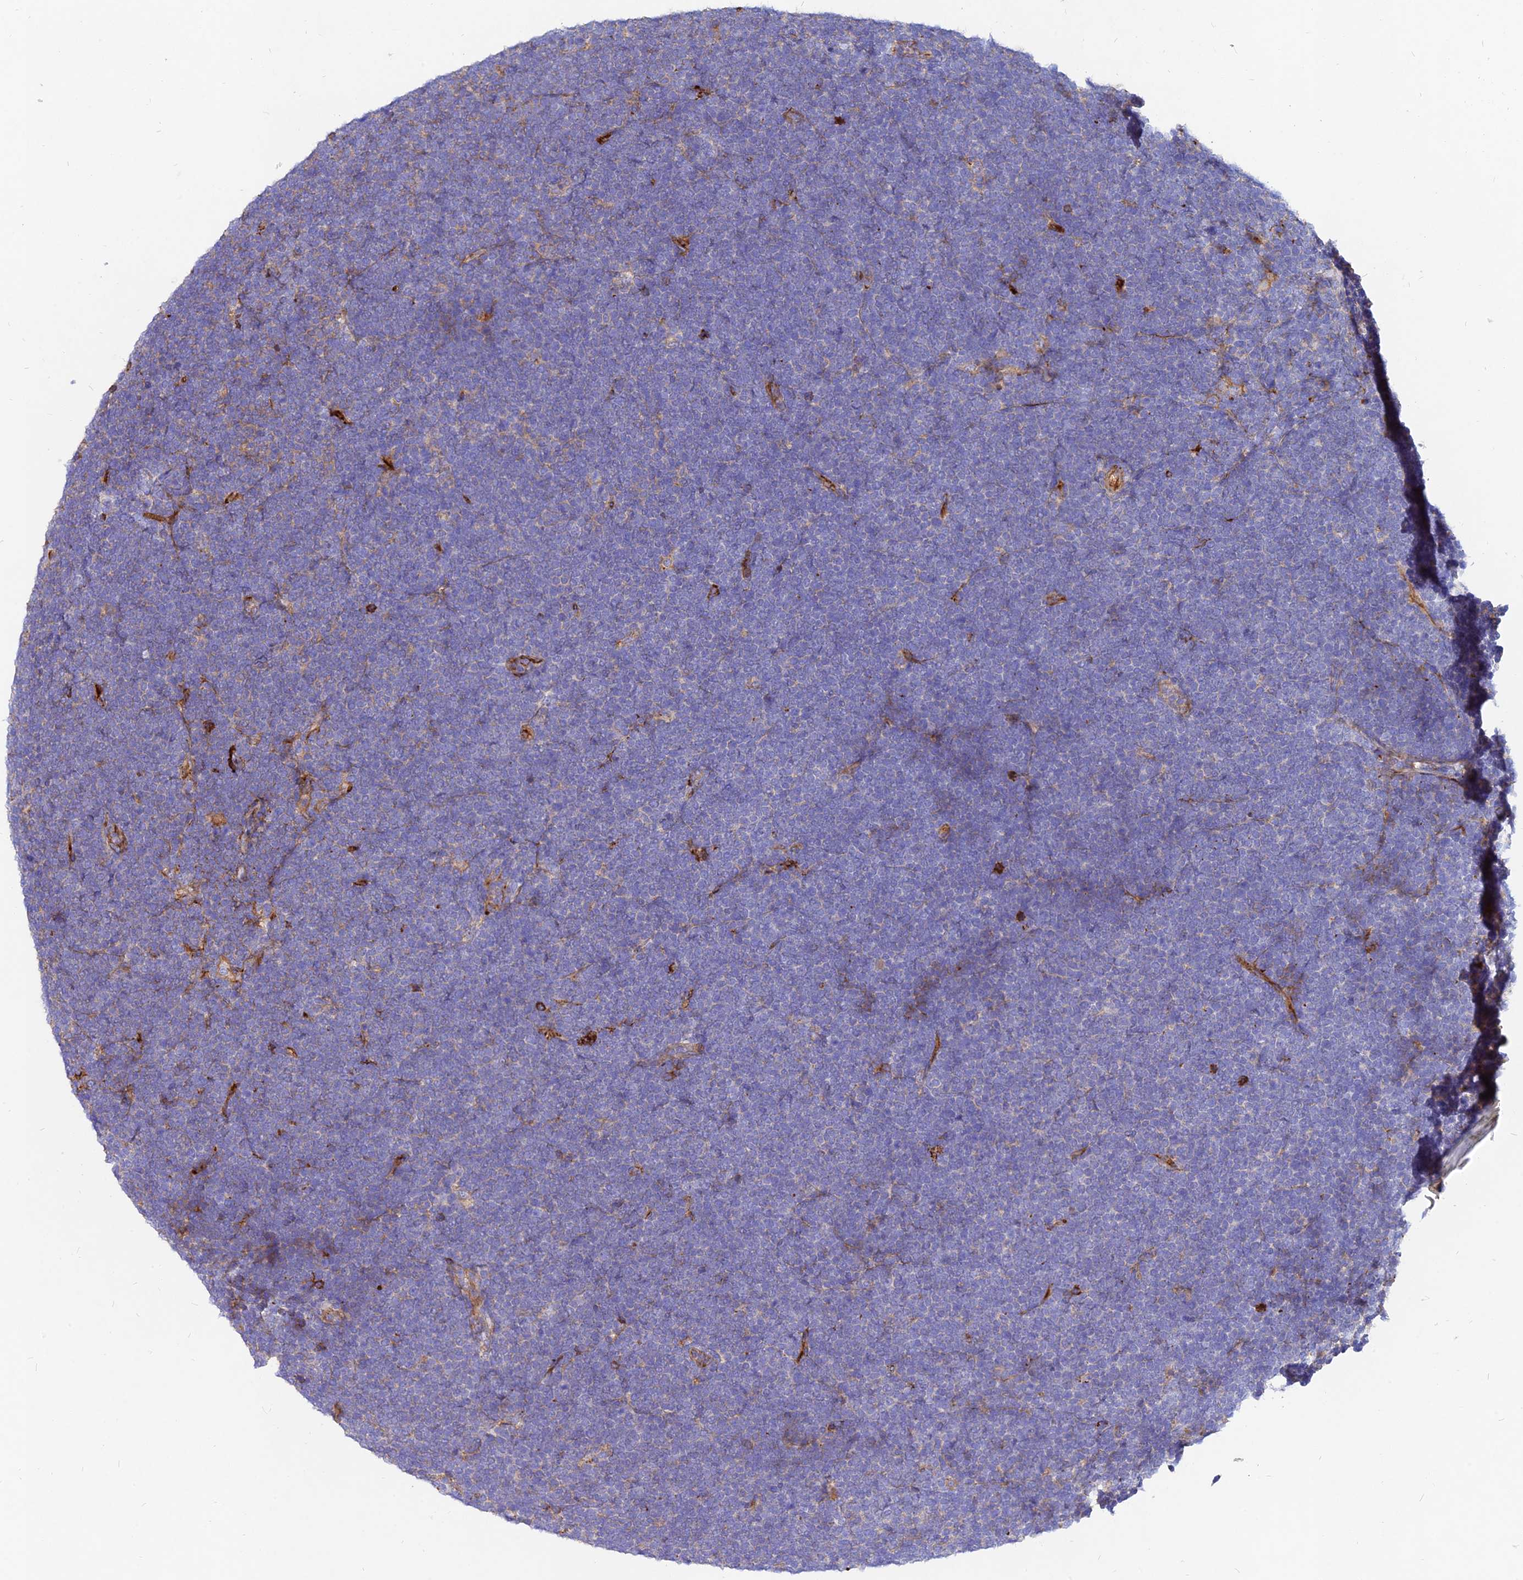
{"staining": {"intensity": "negative", "quantity": "none", "location": "none"}, "tissue": "lymphoma", "cell_type": "Tumor cells", "image_type": "cancer", "snomed": [{"axis": "morphology", "description": "Malignant lymphoma, non-Hodgkin's type, High grade"}, {"axis": "topography", "description": "Lymph node"}], "caption": "Immunohistochemistry (IHC) histopathology image of human lymphoma stained for a protein (brown), which displays no staining in tumor cells.", "gene": "MROH1", "patient": {"sex": "male", "age": 13}}